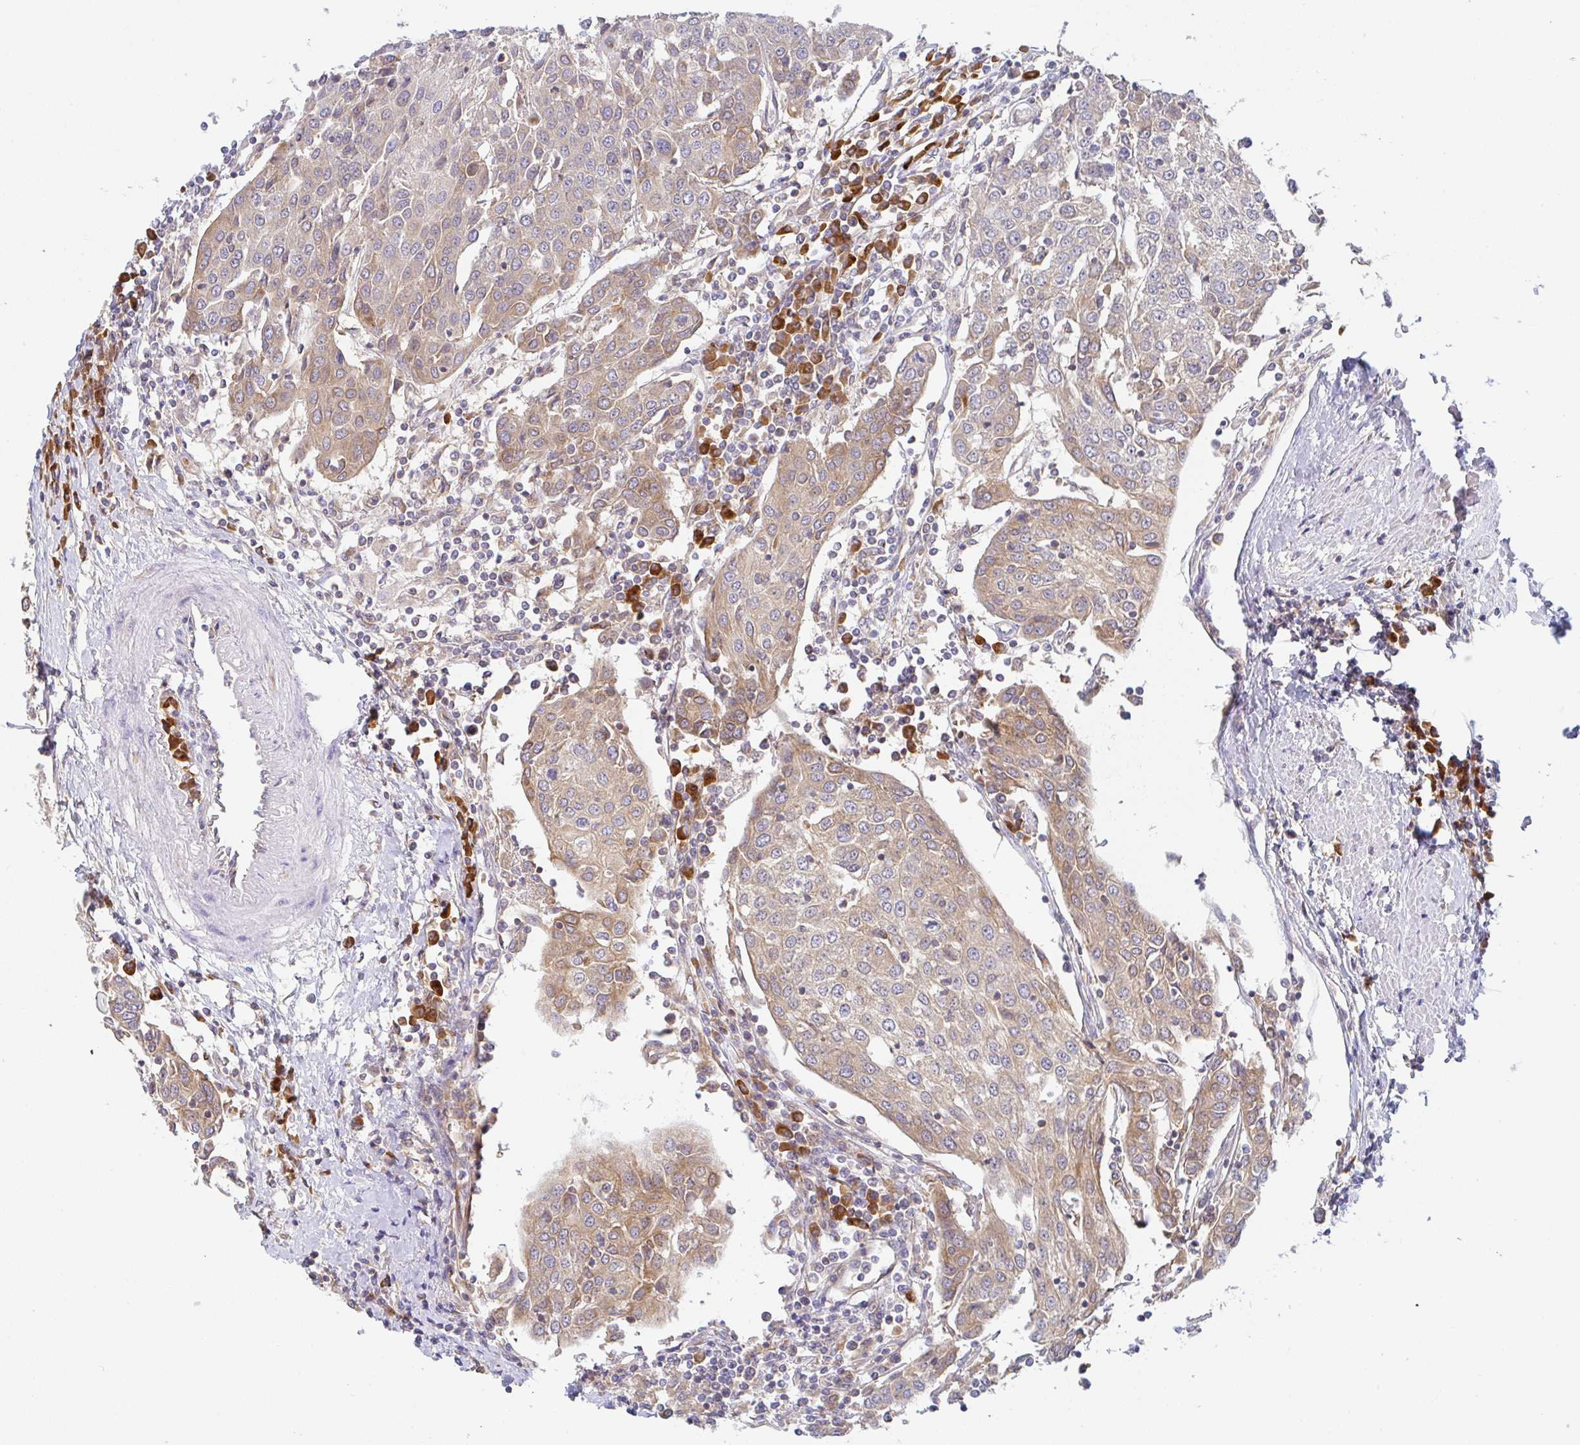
{"staining": {"intensity": "moderate", "quantity": ">75%", "location": "cytoplasmic/membranous"}, "tissue": "urothelial cancer", "cell_type": "Tumor cells", "image_type": "cancer", "snomed": [{"axis": "morphology", "description": "Urothelial carcinoma, High grade"}, {"axis": "topography", "description": "Urinary bladder"}], "caption": "Approximately >75% of tumor cells in high-grade urothelial carcinoma exhibit moderate cytoplasmic/membranous protein staining as visualized by brown immunohistochemical staining.", "gene": "DERL2", "patient": {"sex": "female", "age": 85}}